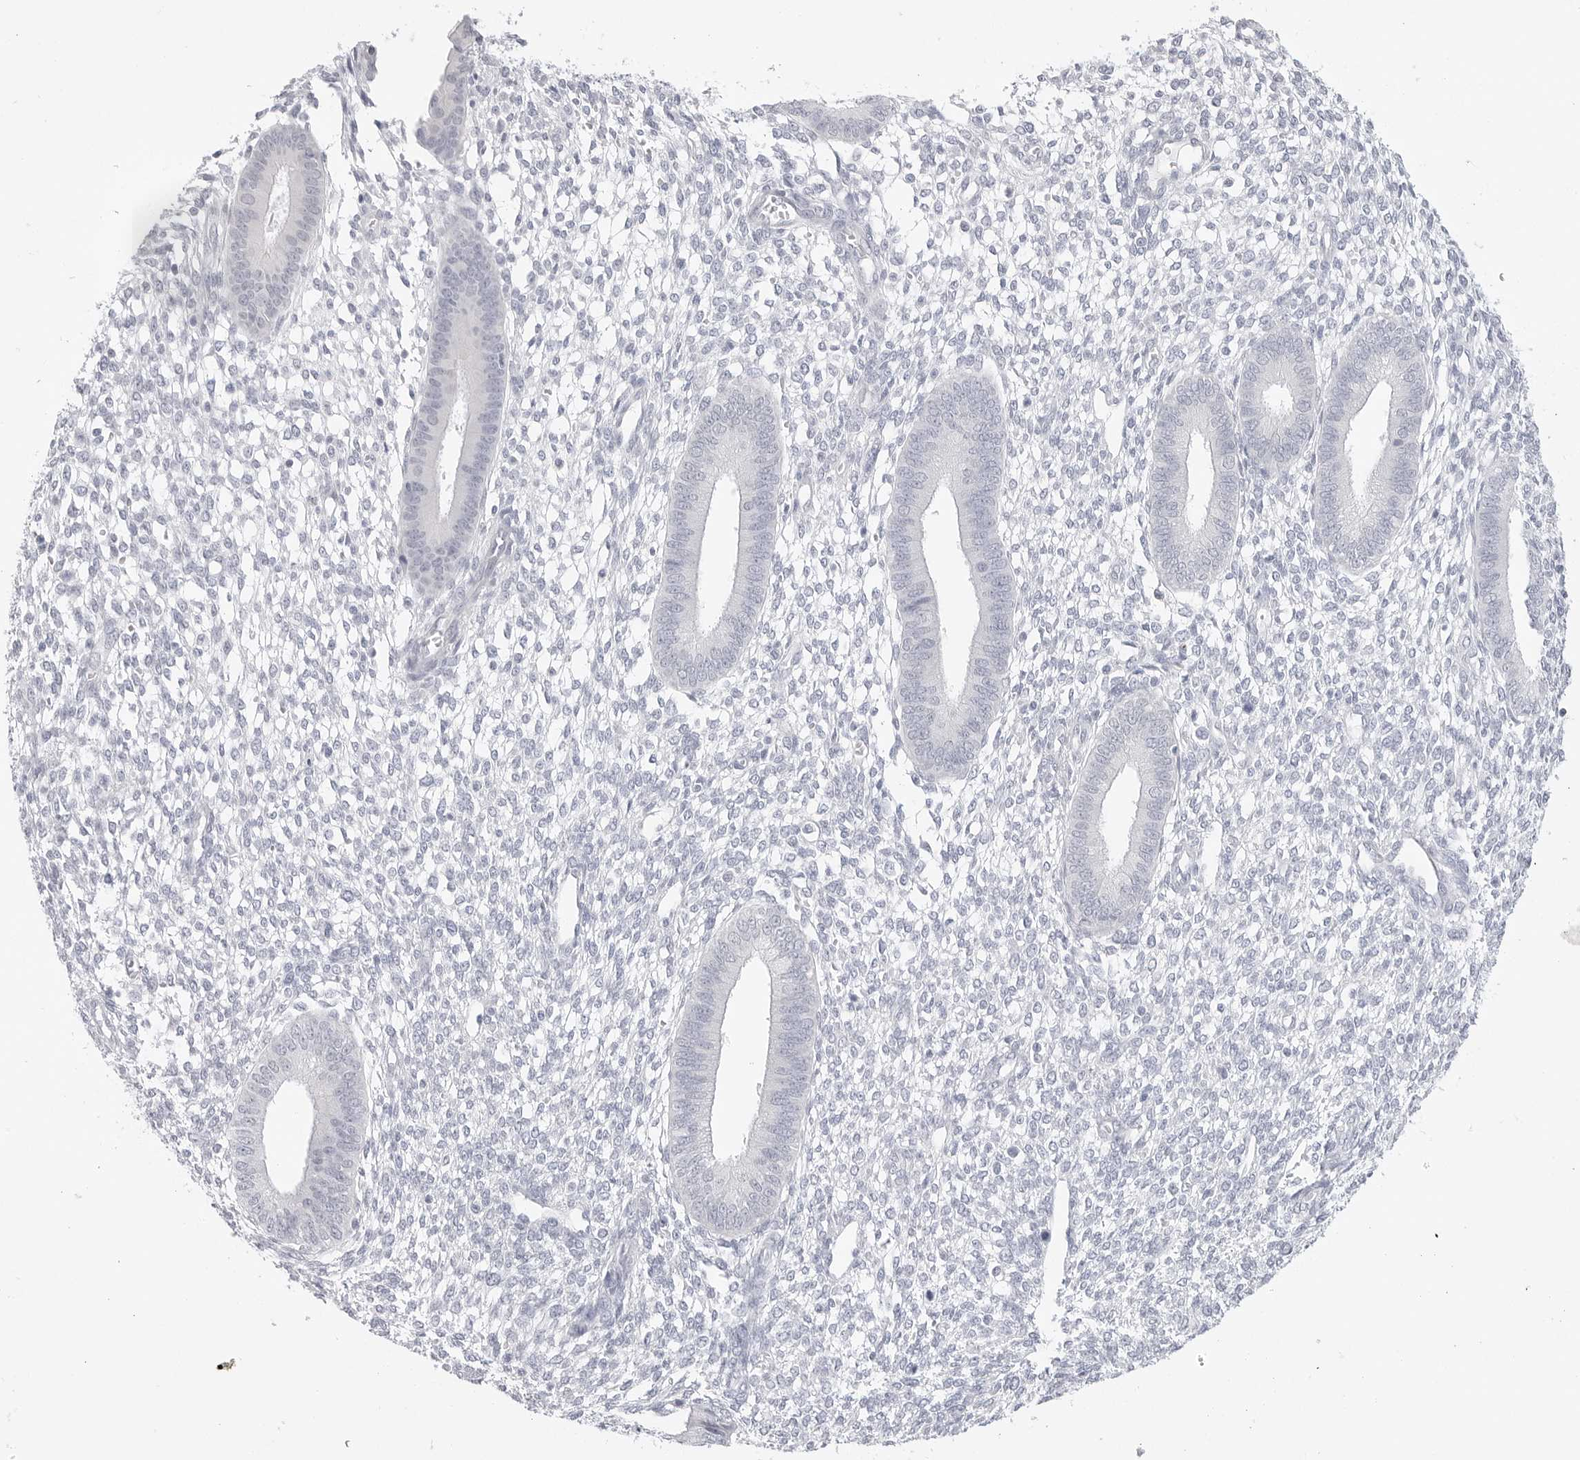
{"staining": {"intensity": "negative", "quantity": "none", "location": "none"}, "tissue": "endometrium", "cell_type": "Cells in endometrial stroma", "image_type": "normal", "snomed": [{"axis": "morphology", "description": "Normal tissue, NOS"}, {"axis": "topography", "description": "Endometrium"}], "caption": "DAB (3,3'-diaminobenzidine) immunohistochemical staining of normal human endometrium displays no significant expression in cells in endometrial stroma. (DAB (3,3'-diaminobenzidine) immunohistochemistry (IHC) with hematoxylin counter stain).", "gene": "HMGCS2", "patient": {"sex": "female", "age": 46}}